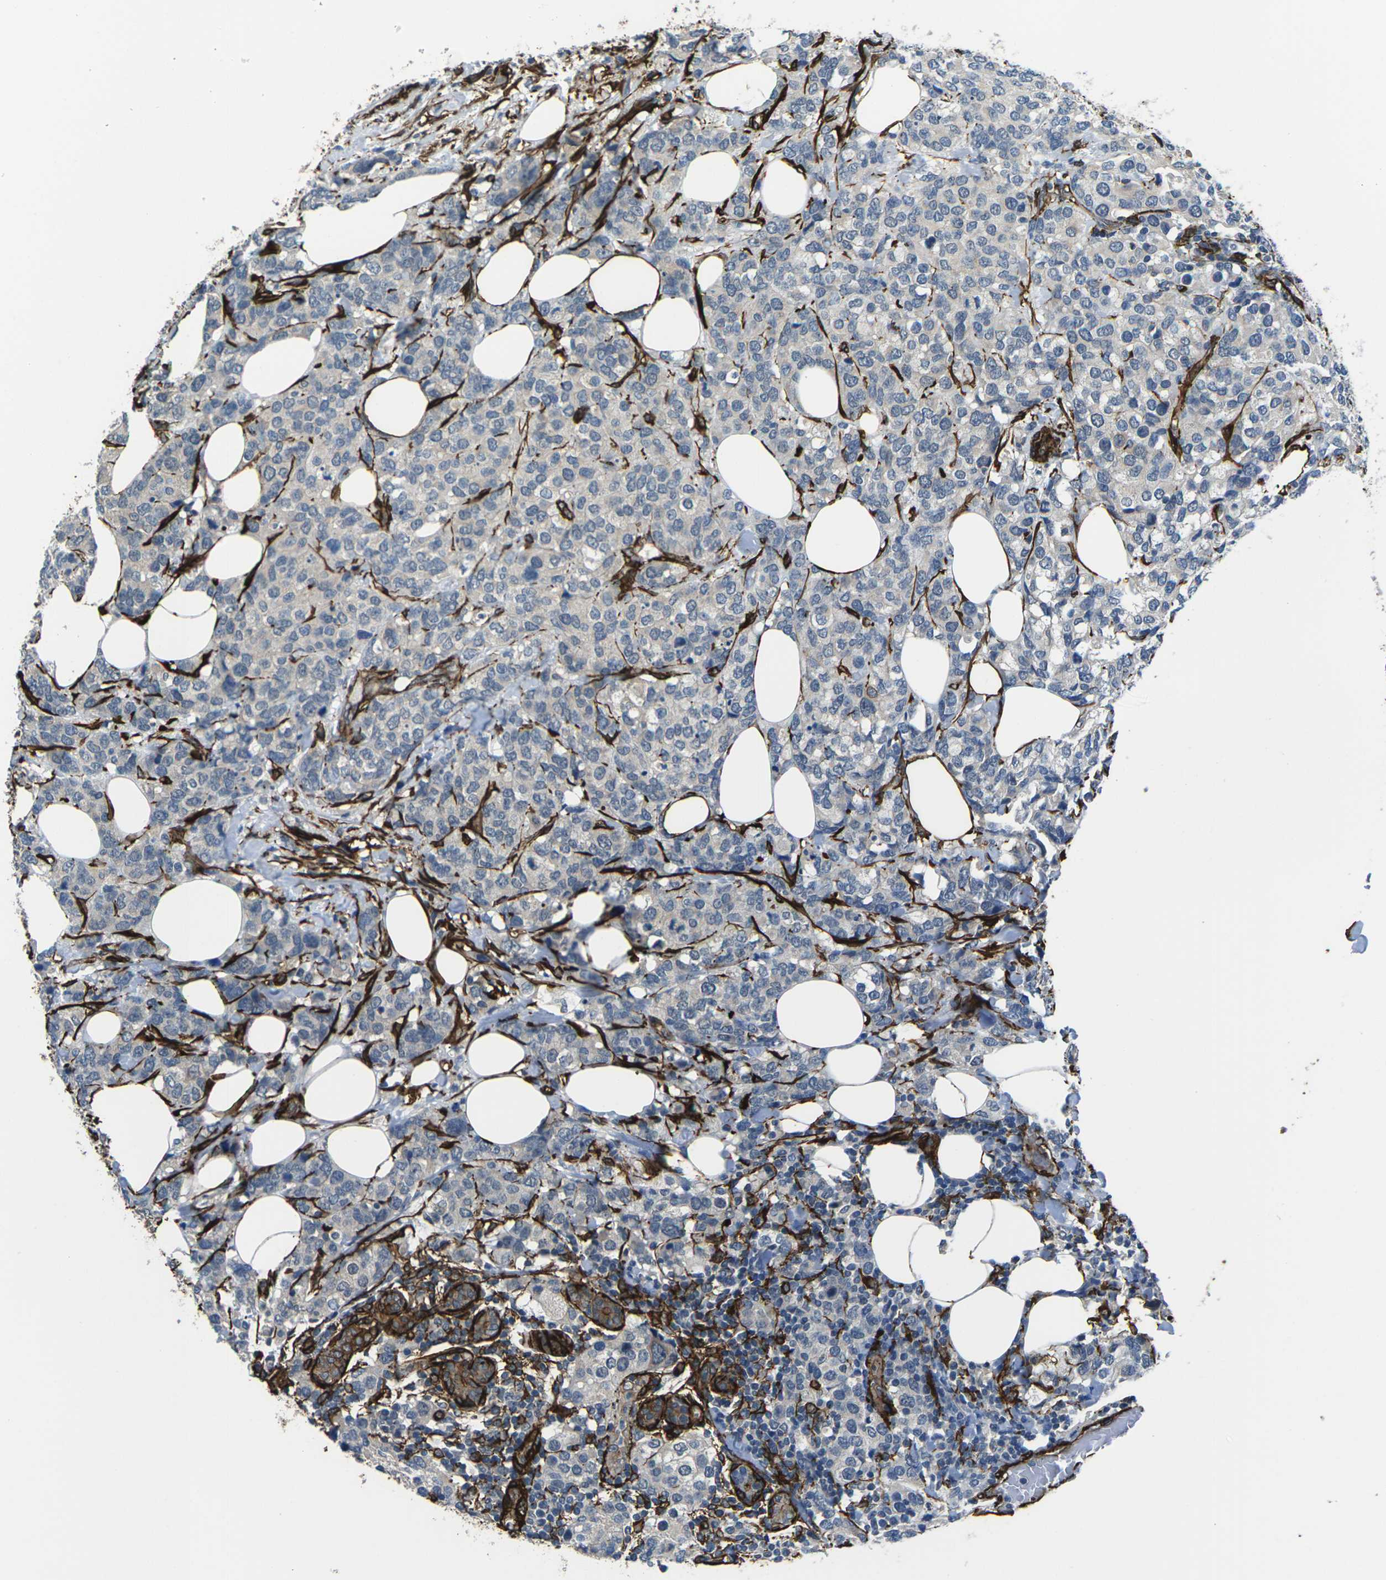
{"staining": {"intensity": "negative", "quantity": "none", "location": "none"}, "tissue": "breast cancer", "cell_type": "Tumor cells", "image_type": "cancer", "snomed": [{"axis": "morphology", "description": "Lobular carcinoma"}, {"axis": "topography", "description": "Breast"}], "caption": "A high-resolution image shows immunohistochemistry (IHC) staining of breast cancer (lobular carcinoma), which exhibits no significant positivity in tumor cells.", "gene": "GRAMD1C", "patient": {"sex": "female", "age": 59}}